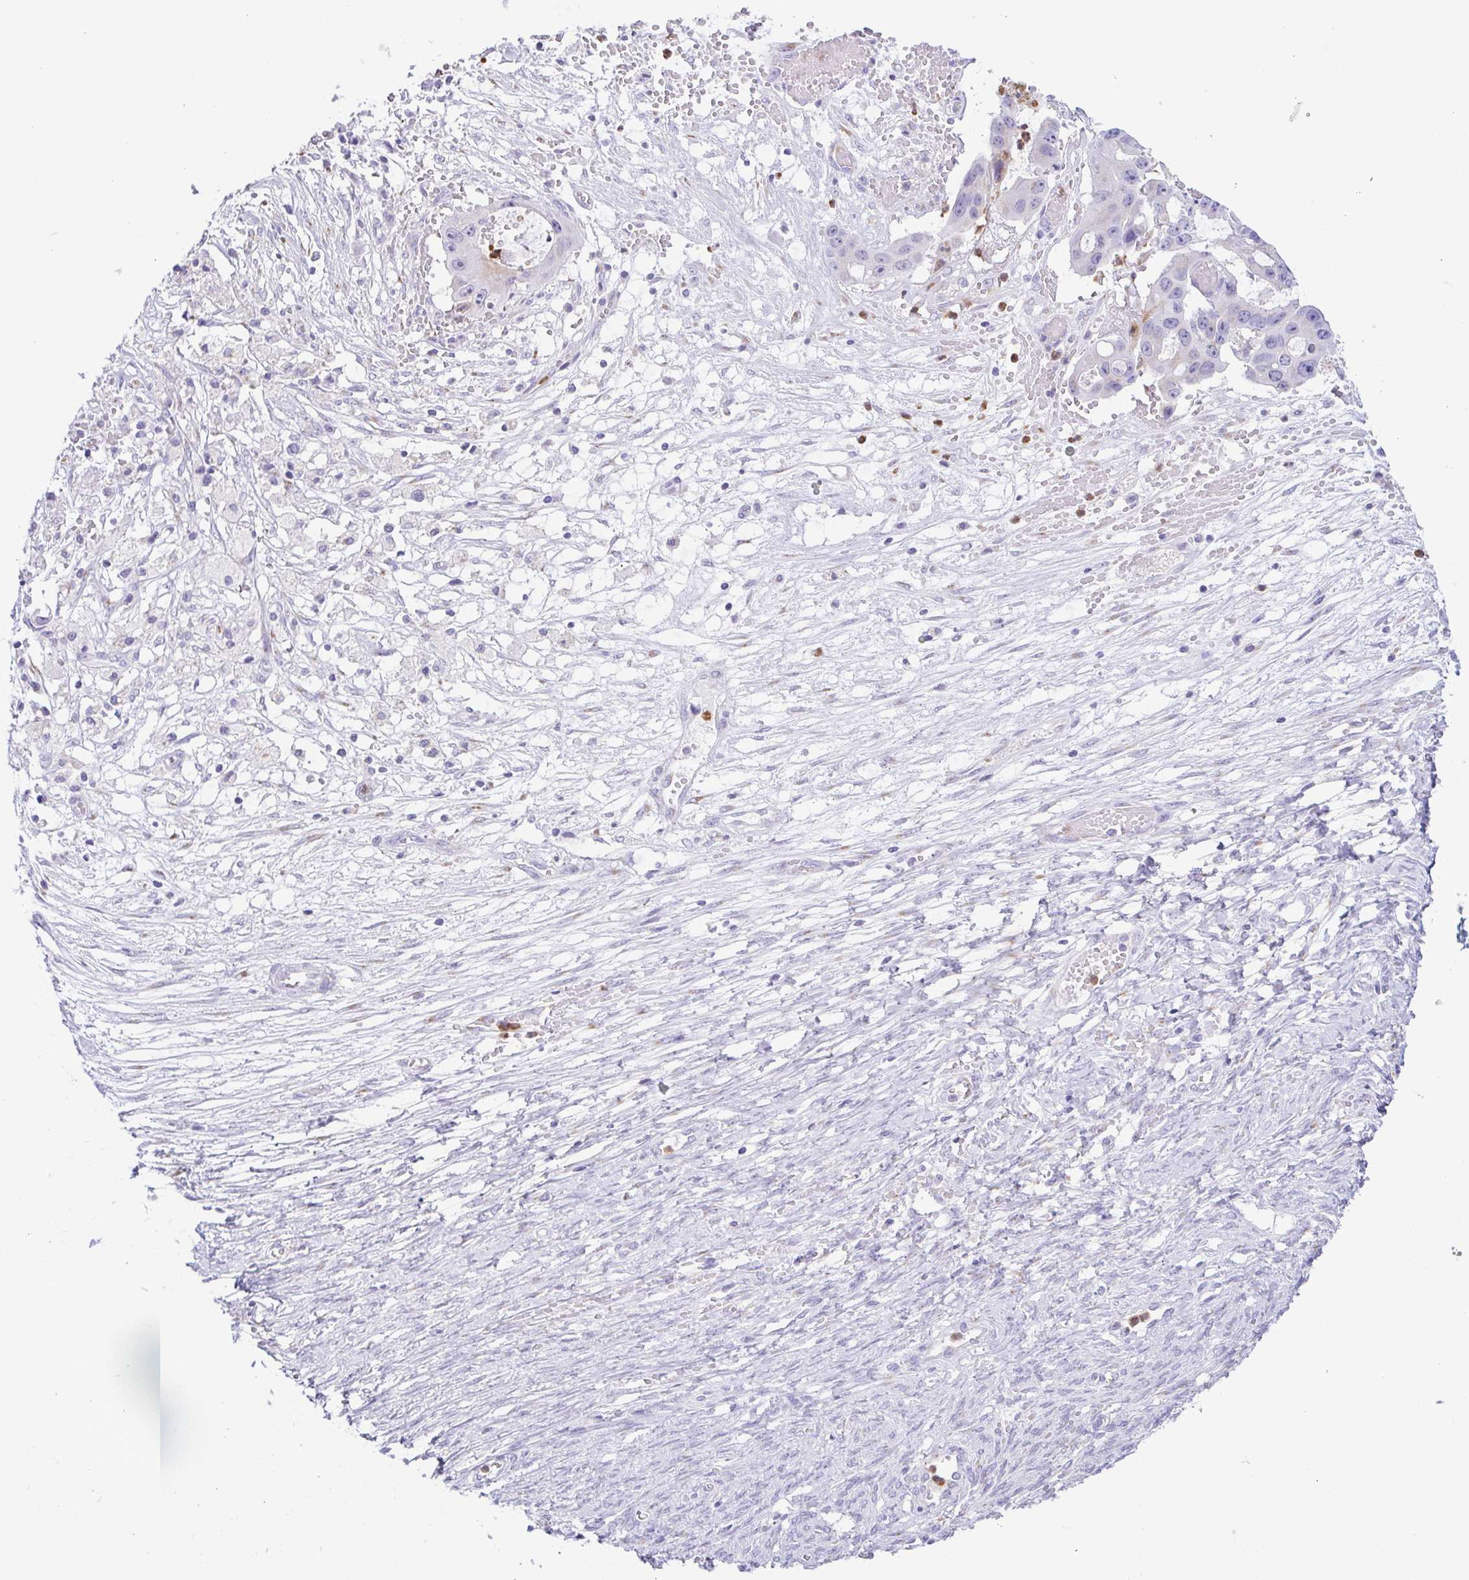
{"staining": {"intensity": "negative", "quantity": "none", "location": "none"}, "tissue": "ovarian cancer", "cell_type": "Tumor cells", "image_type": "cancer", "snomed": [{"axis": "morphology", "description": "Cystadenocarcinoma, serous, NOS"}, {"axis": "topography", "description": "Ovary"}], "caption": "DAB immunohistochemical staining of human ovarian cancer (serous cystadenocarcinoma) shows no significant positivity in tumor cells.", "gene": "AZU1", "patient": {"sex": "female", "age": 56}}